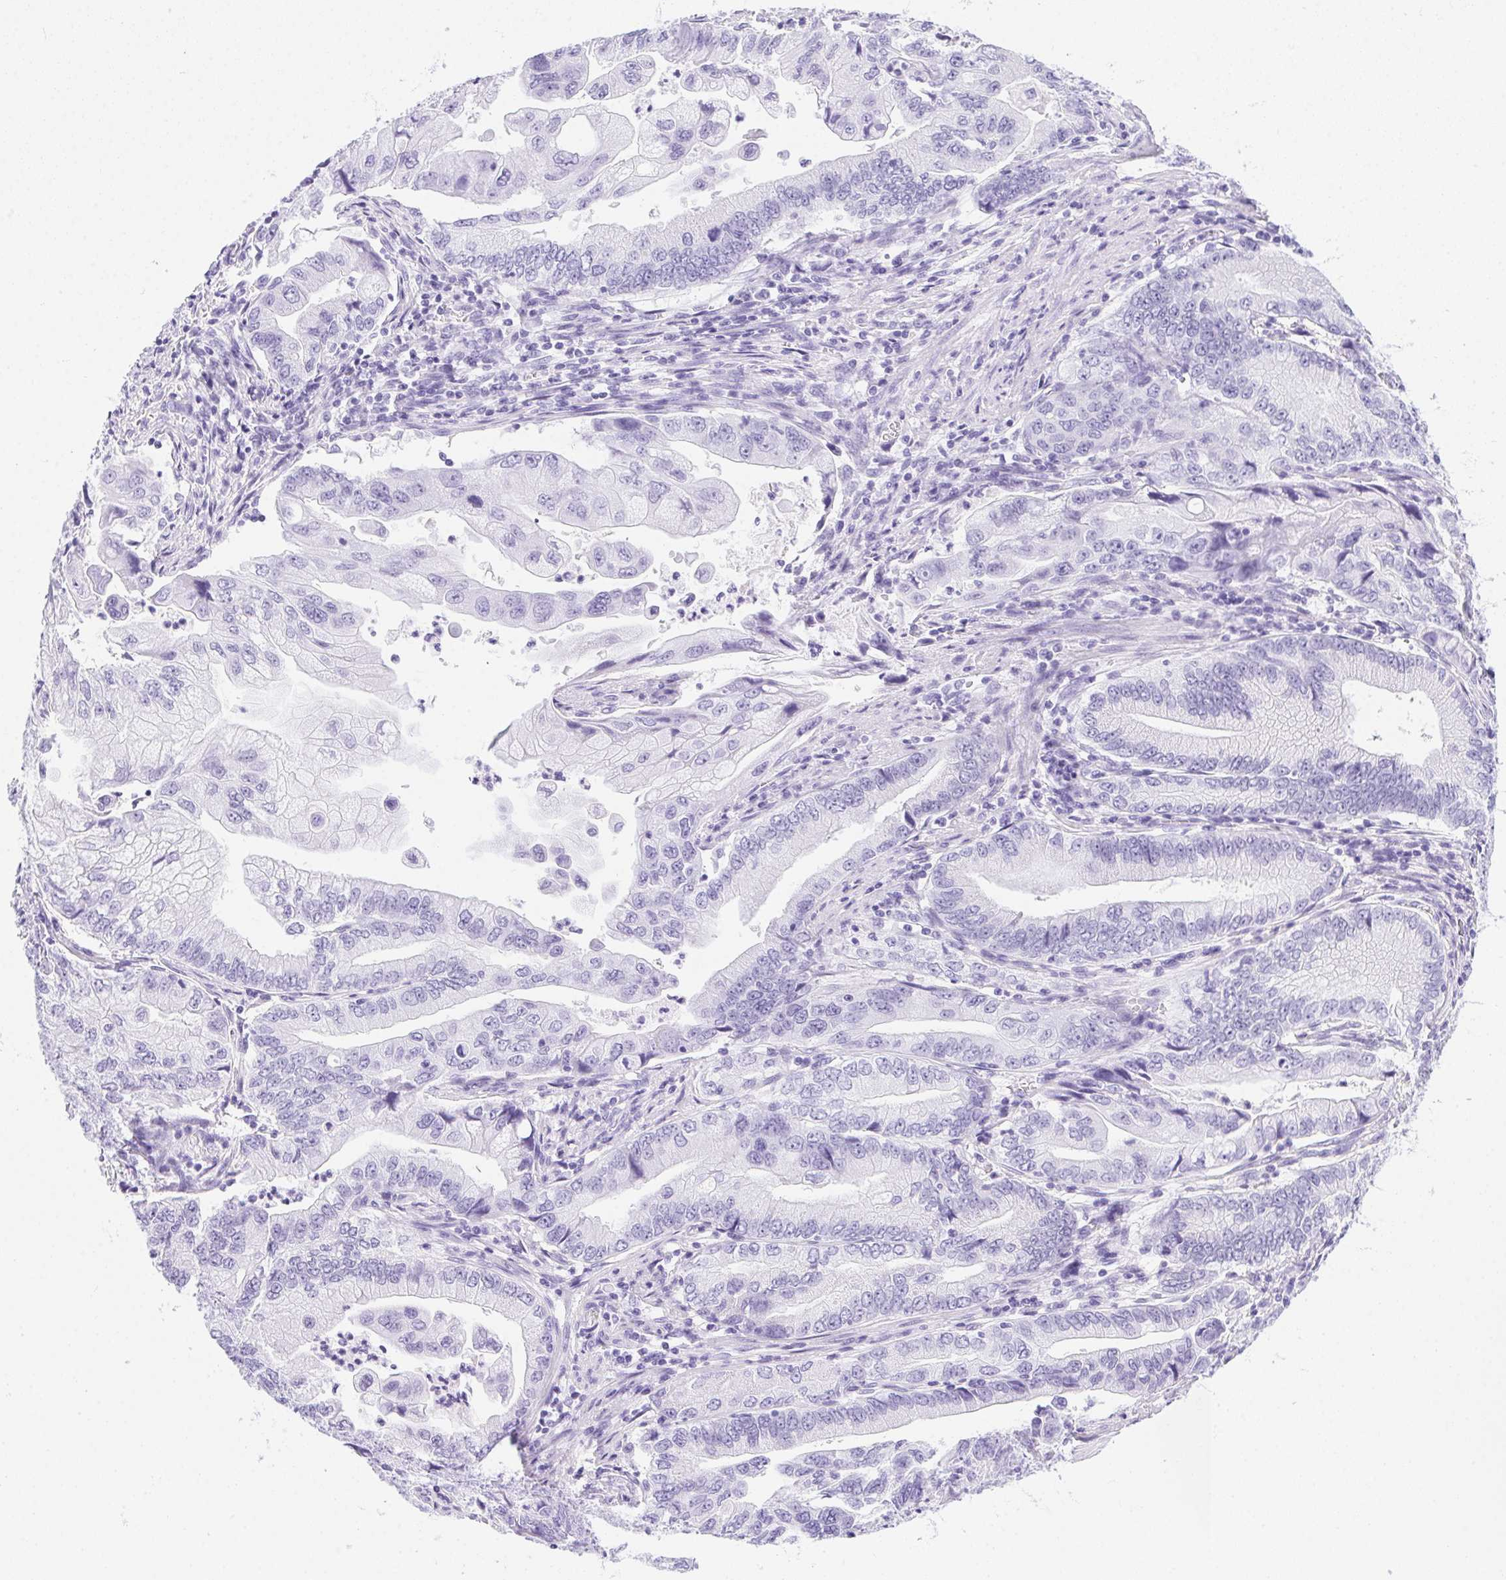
{"staining": {"intensity": "negative", "quantity": "none", "location": "none"}, "tissue": "stomach cancer", "cell_type": "Tumor cells", "image_type": "cancer", "snomed": [{"axis": "morphology", "description": "Adenocarcinoma, NOS"}, {"axis": "topography", "description": "Pancreas"}, {"axis": "topography", "description": "Stomach, upper"}], "caption": "IHC histopathology image of neoplastic tissue: human stomach adenocarcinoma stained with DAB displays no significant protein staining in tumor cells.", "gene": "SPACA5B", "patient": {"sex": "male", "age": 77}}